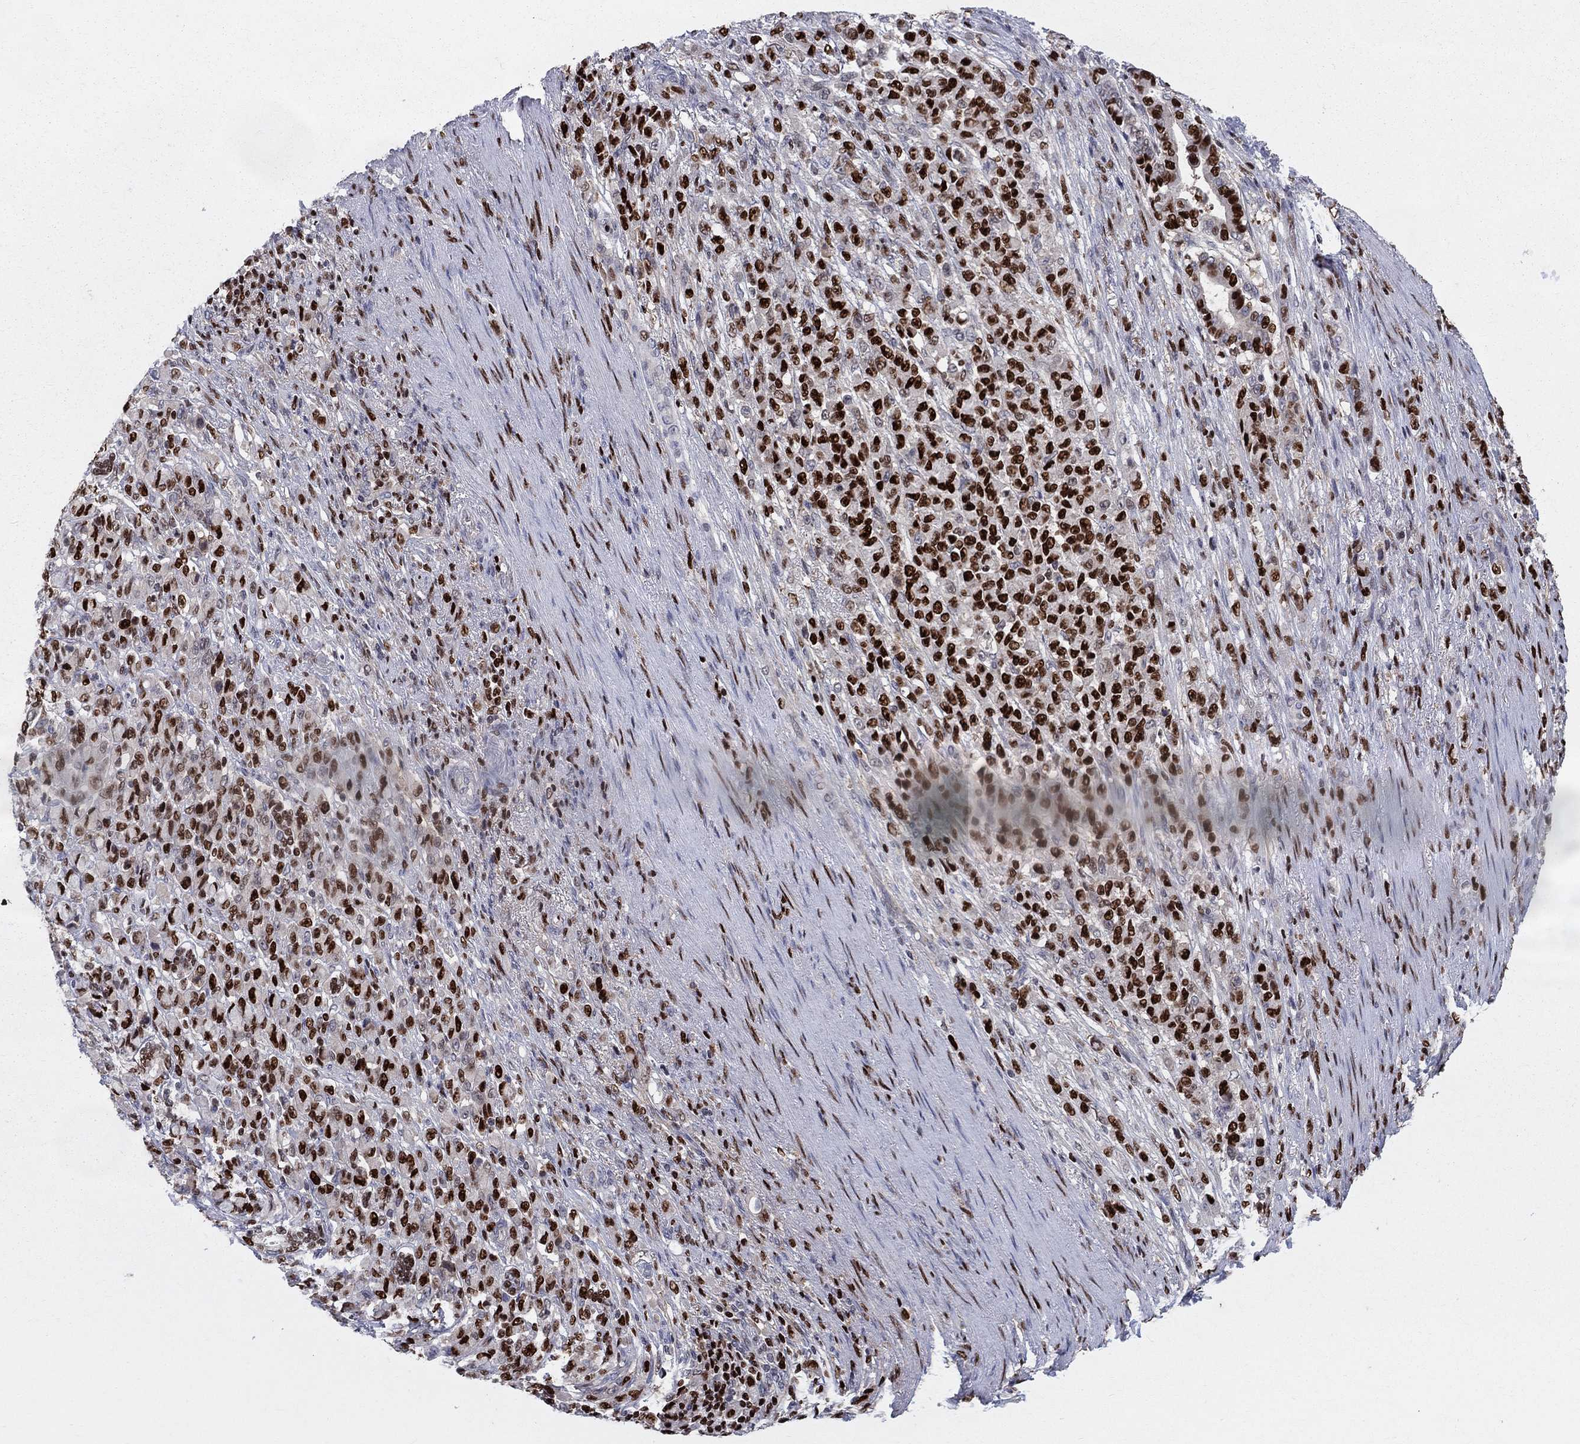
{"staining": {"intensity": "strong", "quantity": ">75%", "location": "nuclear"}, "tissue": "stomach cancer", "cell_type": "Tumor cells", "image_type": "cancer", "snomed": [{"axis": "morphology", "description": "Normal tissue, NOS"}, {"axis": "morphology", "description": "Adenocarcinoma, NOS"}, {"axis": "topography", "description": "Stomach"}], "caption": "There is high levels of strong nuclear staining in tumor cells of stomach adenocarcinoma, as demonstrated by immunohistochemical staining (brown color).", "gene": "ZNHIT3", "patient": {"sex": "female", "age": 79}}